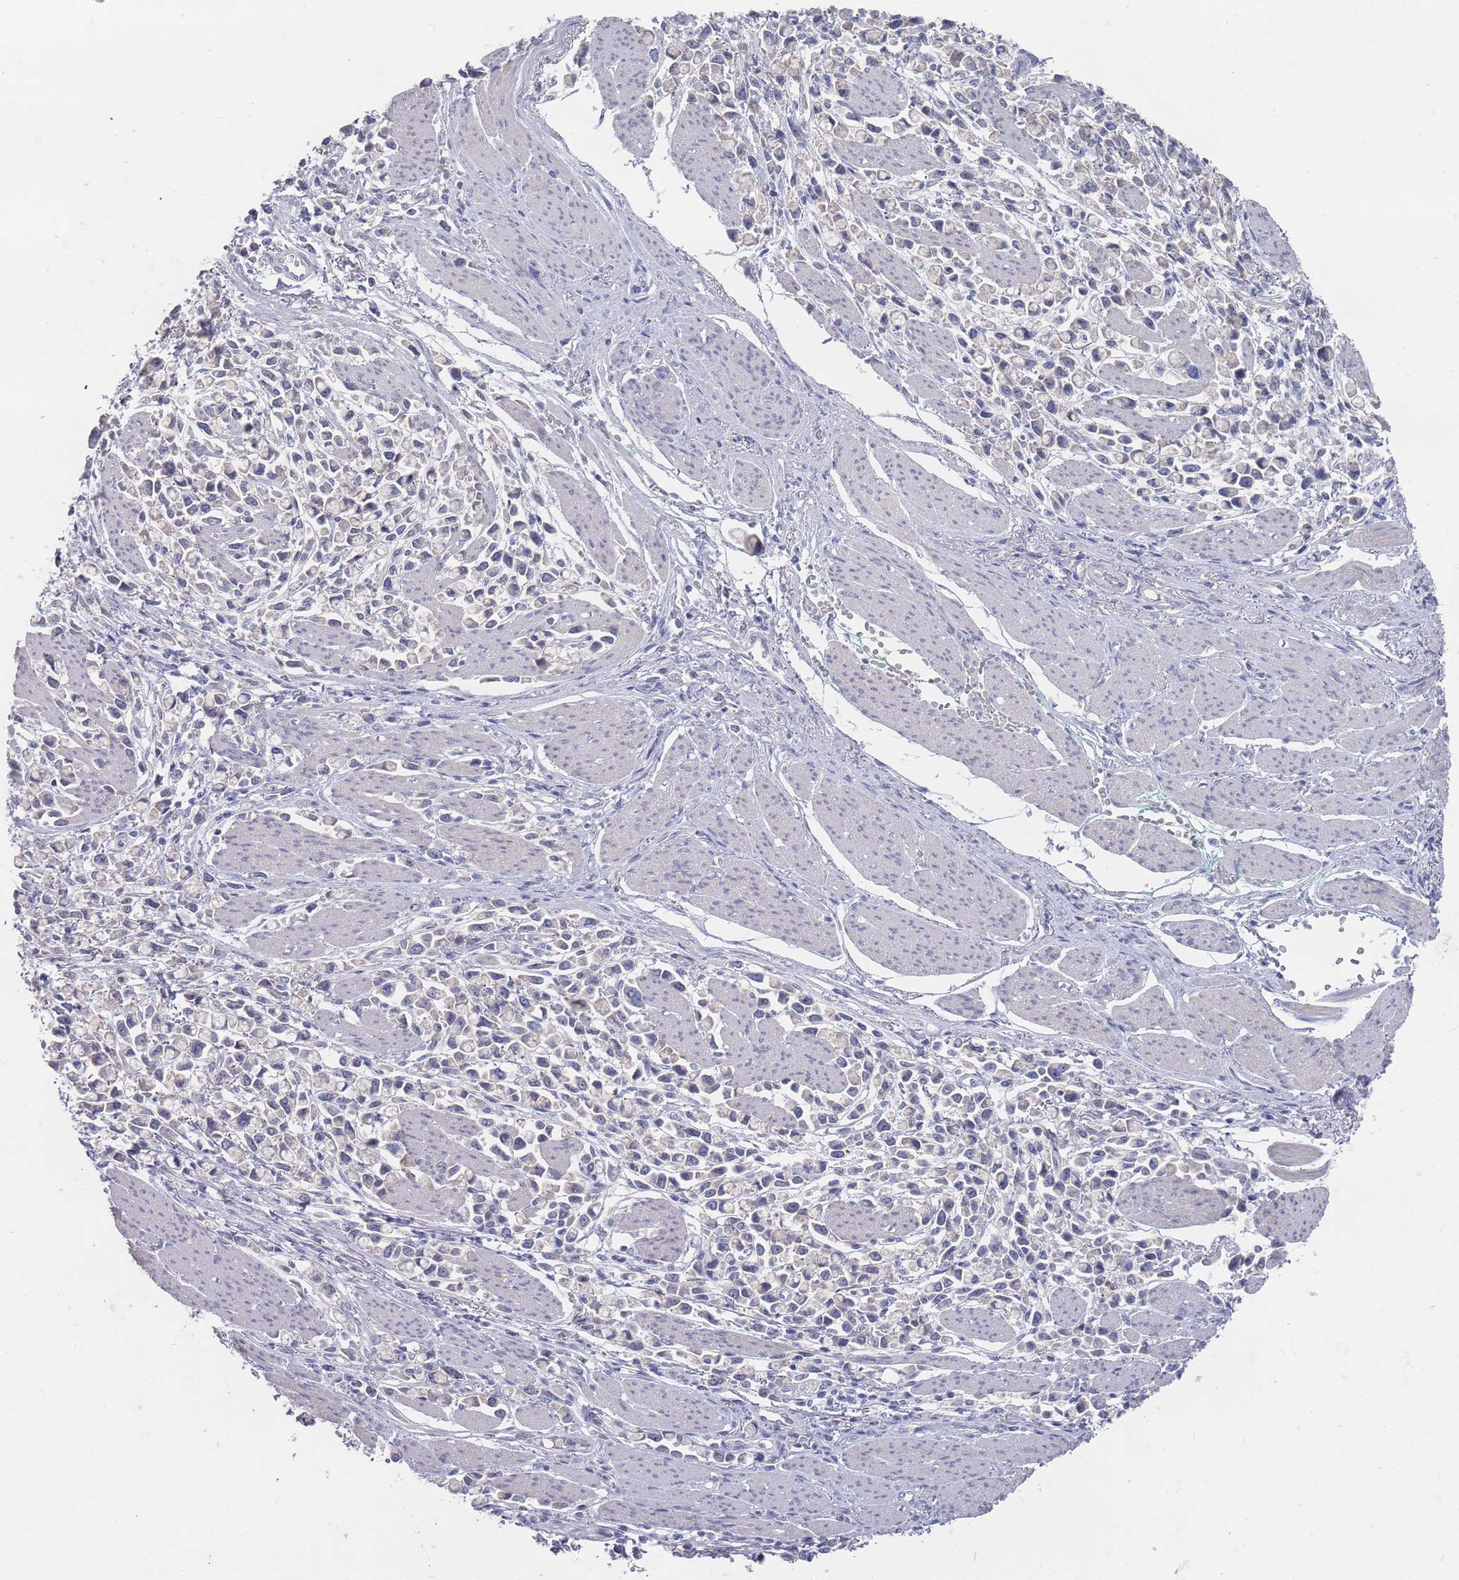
{"staining": {"intensity": "negative", "quantity": "none", "location": "none"}, "tissue": "stomach cancer", "cell_type": "Tumor cells", "image_type": "cancer", "snomed": [{"axis": "morphology", "description": "Adenocarcinoma, NOS"}, {"axis": "topography", "description": "Stomach"}], "caption": "Immunohistochemistry of human adenocarcinoma (stomach) demonstrates no positivity in tumor cells.", "gene": "PROM2", "patient": {"sex": "female", "age": 81}}